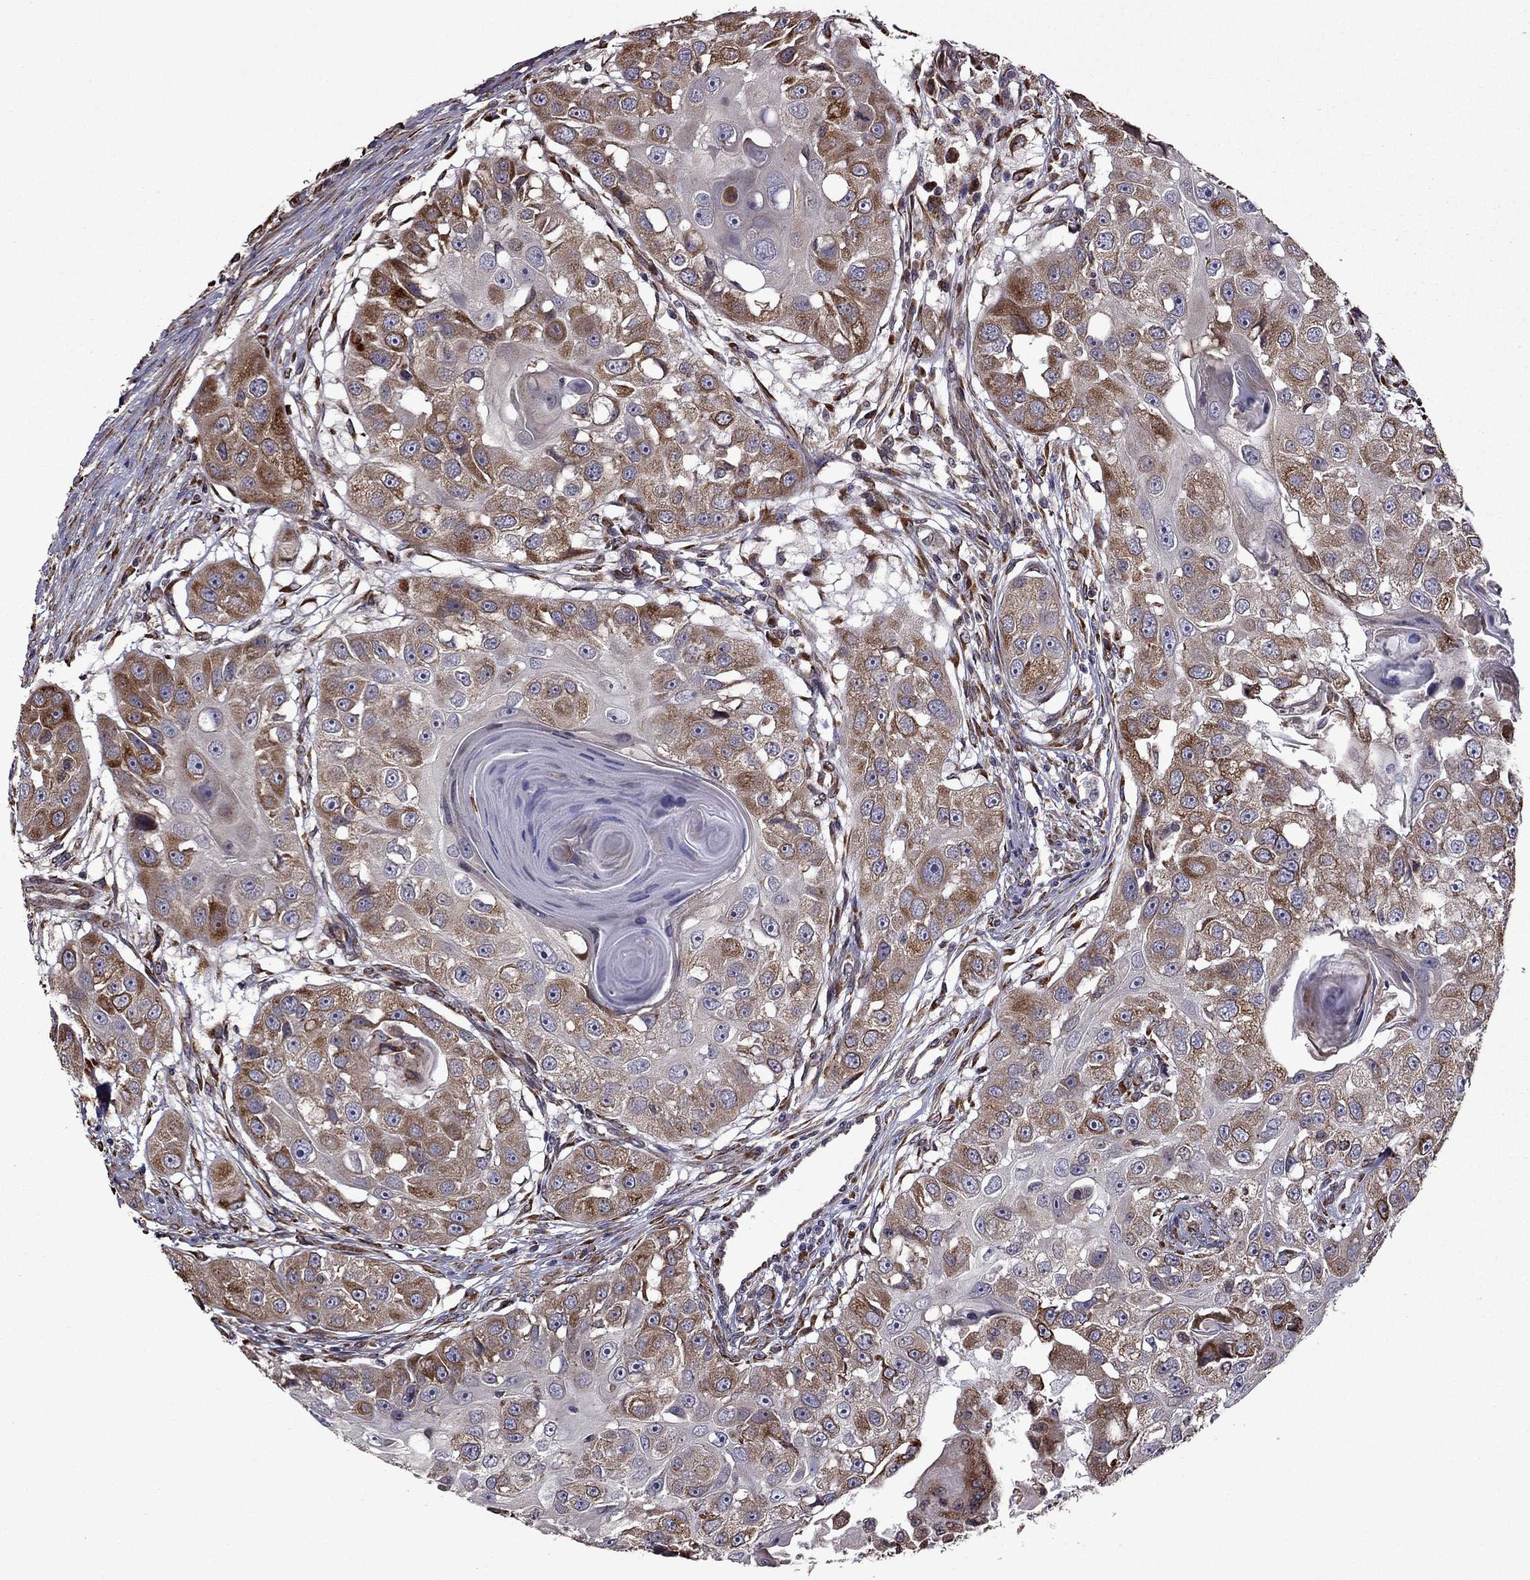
{"staining": {"intensity": "moderate", "quantity": ">75%", "location": "cytoplasmic/membranous"}, "tissue": "head and neck cancer", "cell_type": "Tumor cells", "image_type": "cancer", "snomed": [{"axis": "morphology", "description": "Squamous cell carcinoma, NOS"}, {"axis": "topography", "description": "Head-Neck"}], "caption": "Head and neck cancer (squamous cell carcinoma) tissue shows moderate cytoplasmic/membranous staining in about >75% of tumor cells, visualized by immunohistochemistry. (DAB IHC with brightfield microscopy, high magnification).", "gene": "IKBIP", "patient": {"sex": "male", "age": 51}}